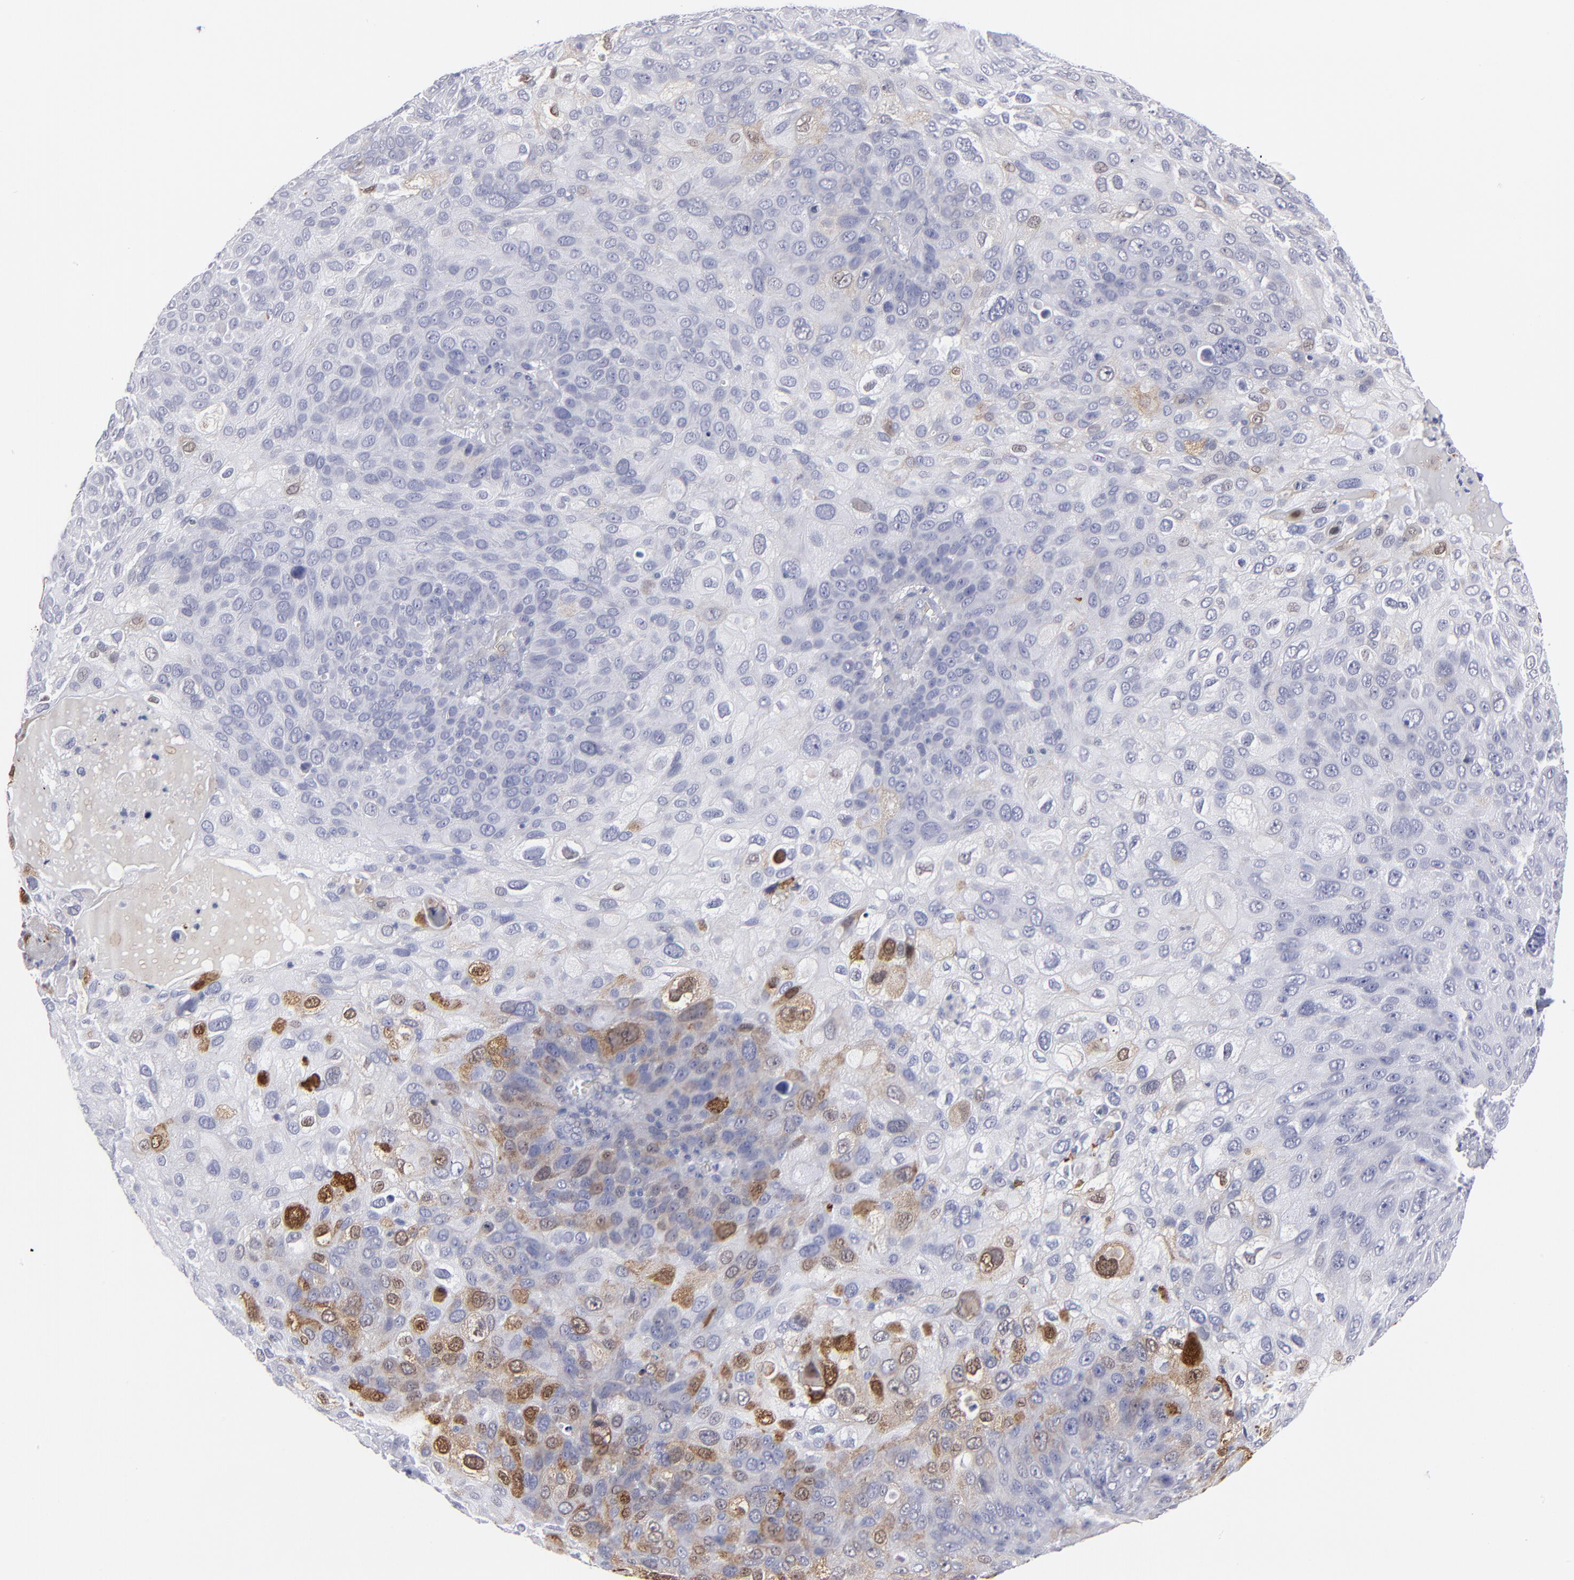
{"staining": {"intensity": "strong", "quantity": "<25%", "location": "cytoplasmic/membranous,nuclear"}, "tissue": "skin cancer", "cell_type": "Tumor cells", "image_type": "cancer", "snomed": [{"axis": "morphology", "description": "Squamous cell carcinoma, NOS"}, {"axis": "topography", "description": "Skin"}], "caption": "About <25% of tumor cells in skin cancer (squamous cell carcinoma) show strong cytoplasmic/membranous and nuclear protein positivity as visualized by brown immunohistochemical staining.", "gene": "CADM3", "patient": {"sex": "male", "age": 87}}